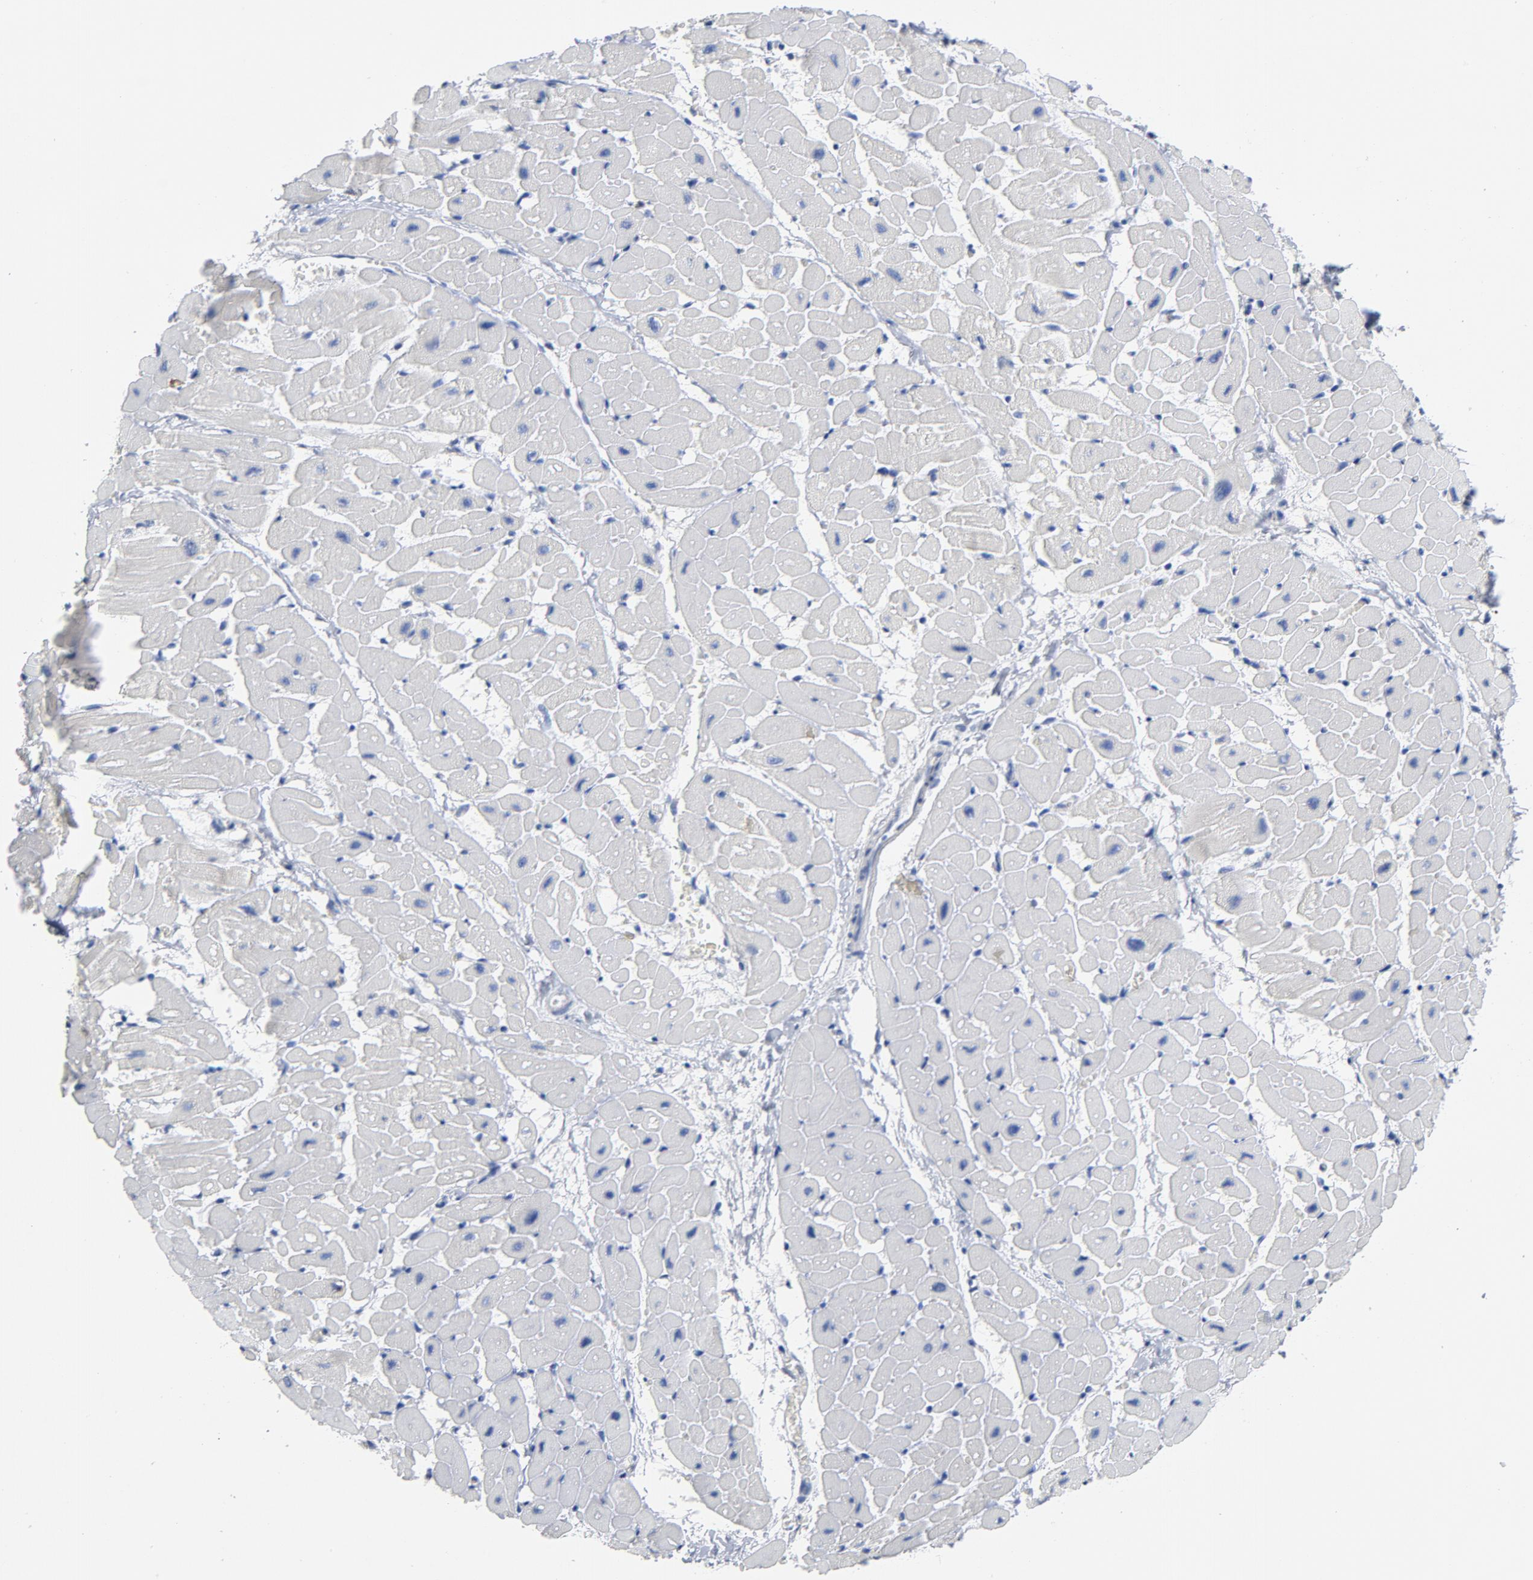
{"staining": {"intensity": "negative", "quantity": "none", "location": "none"}, "tissue": "heart muscle", "cell_type": "Cardiomyocytes", "image_type": "normal", "snomed": [{"axis": "morphology", "description": "Normal tissue, NOS"}, {"axis": "topography", "description": "Heart"}], "caption": "Immunohistochemistry image of benign heart muscle: heart muscle stained with DAB (3,3'-diaminobenzidine) reveals no significant protein expression in cardiomyocytes. (DAB (3,3'-diaminobenzidine) IHC visualized using brightfield microscopy, high magnification).", "gene": "CDC20", "patient": {"sex": "male", "age": 45}}